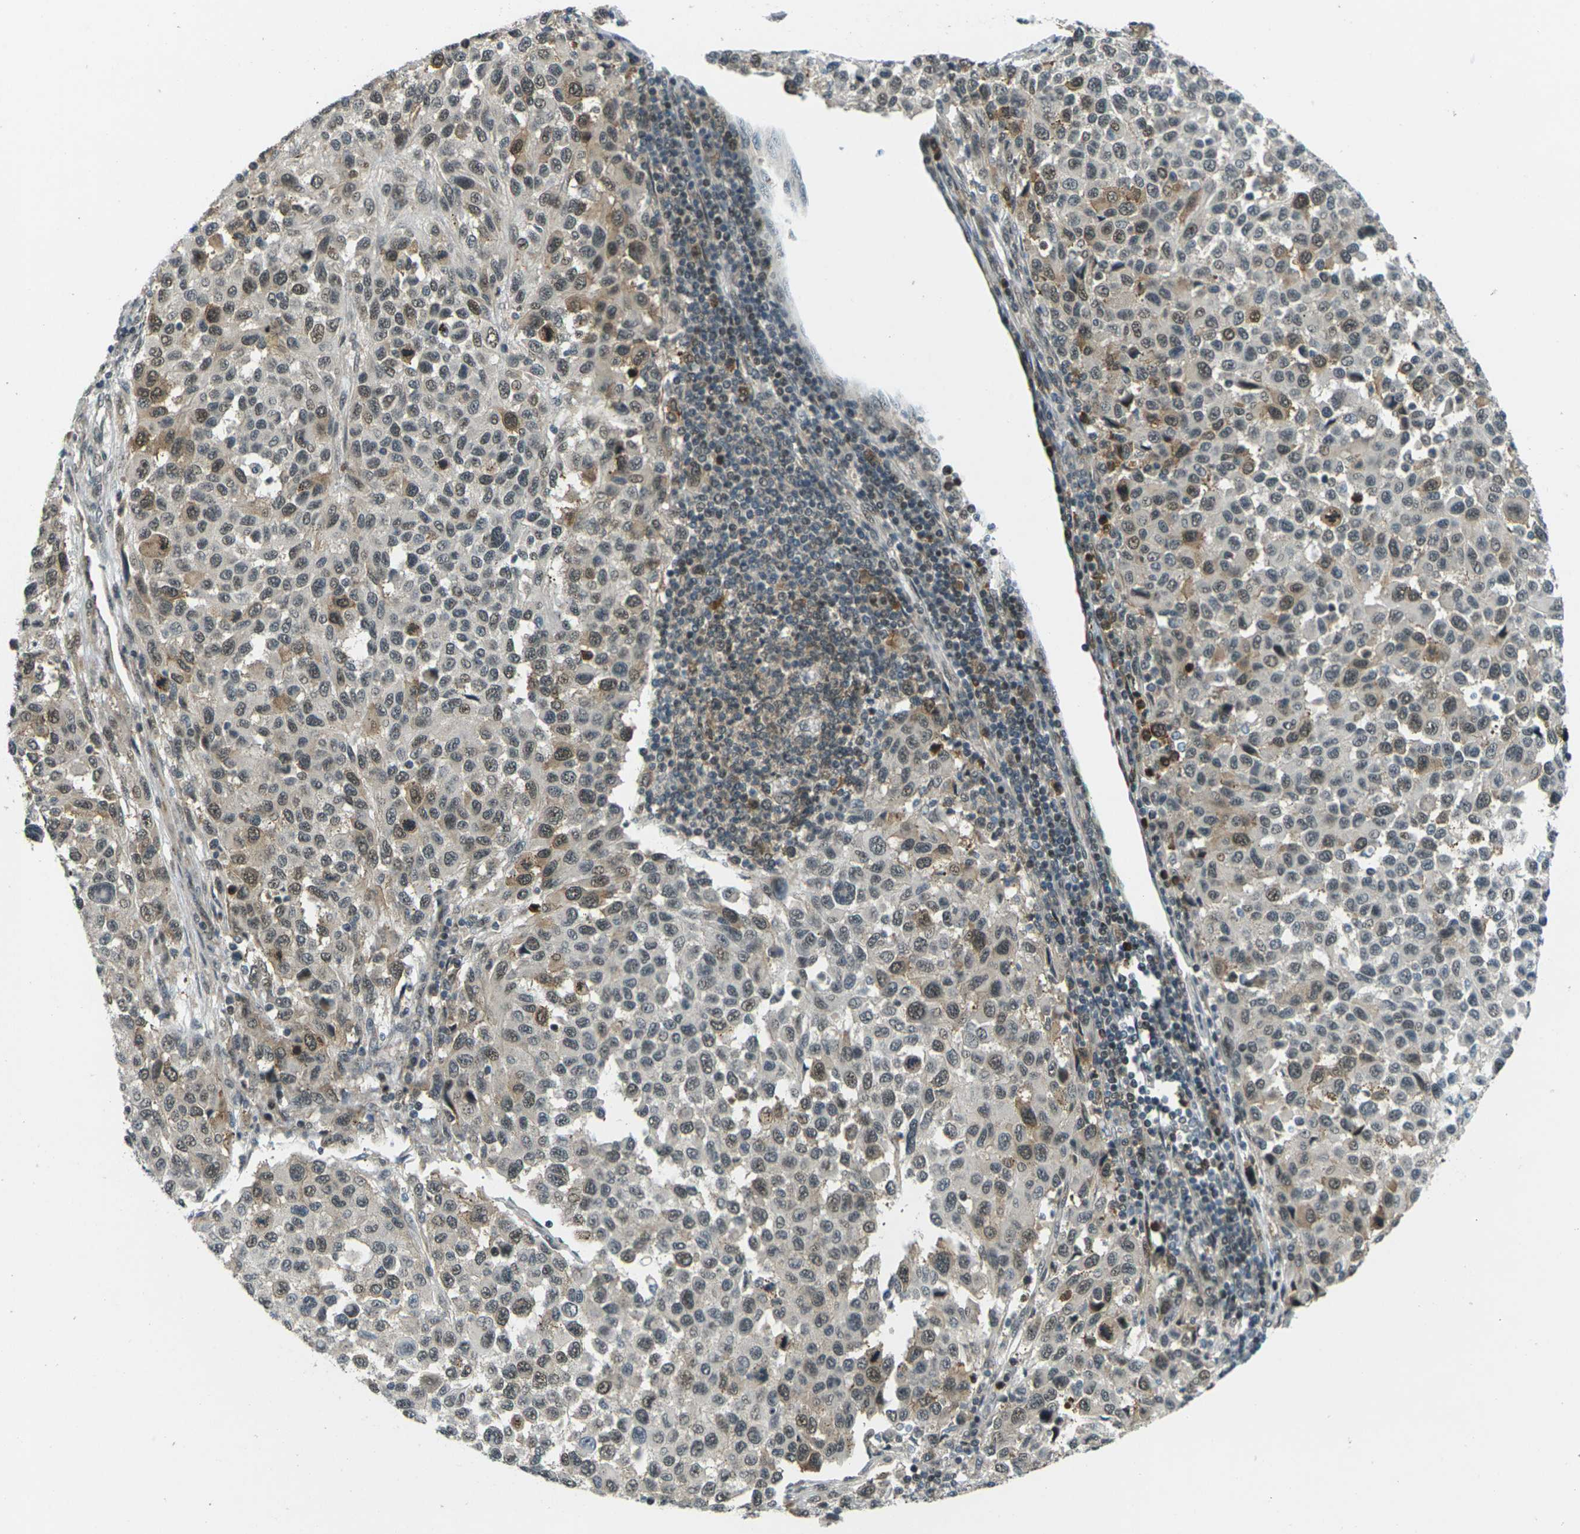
{"staining": {"intensity": "moderate", "quantity": ">75%", "location": "cytoplasmic/membranous,nuclear"}, "tissue": "melanoma", "cell_type": "Tumor cells", "image_type": "cancer", "snomed": [{"axis": "morphology", "description": "Malignant melanoma, Metastatic site"}, {"axis": "topography", "description": "Lymph node"}], "caption": "A brown stain shows moderate cytoplasmic/membranous and nuclear staining of a protein in melanoma tumor cells.", "gene": "UBE2S", "patient": {"sex": "male", "age": 61}}